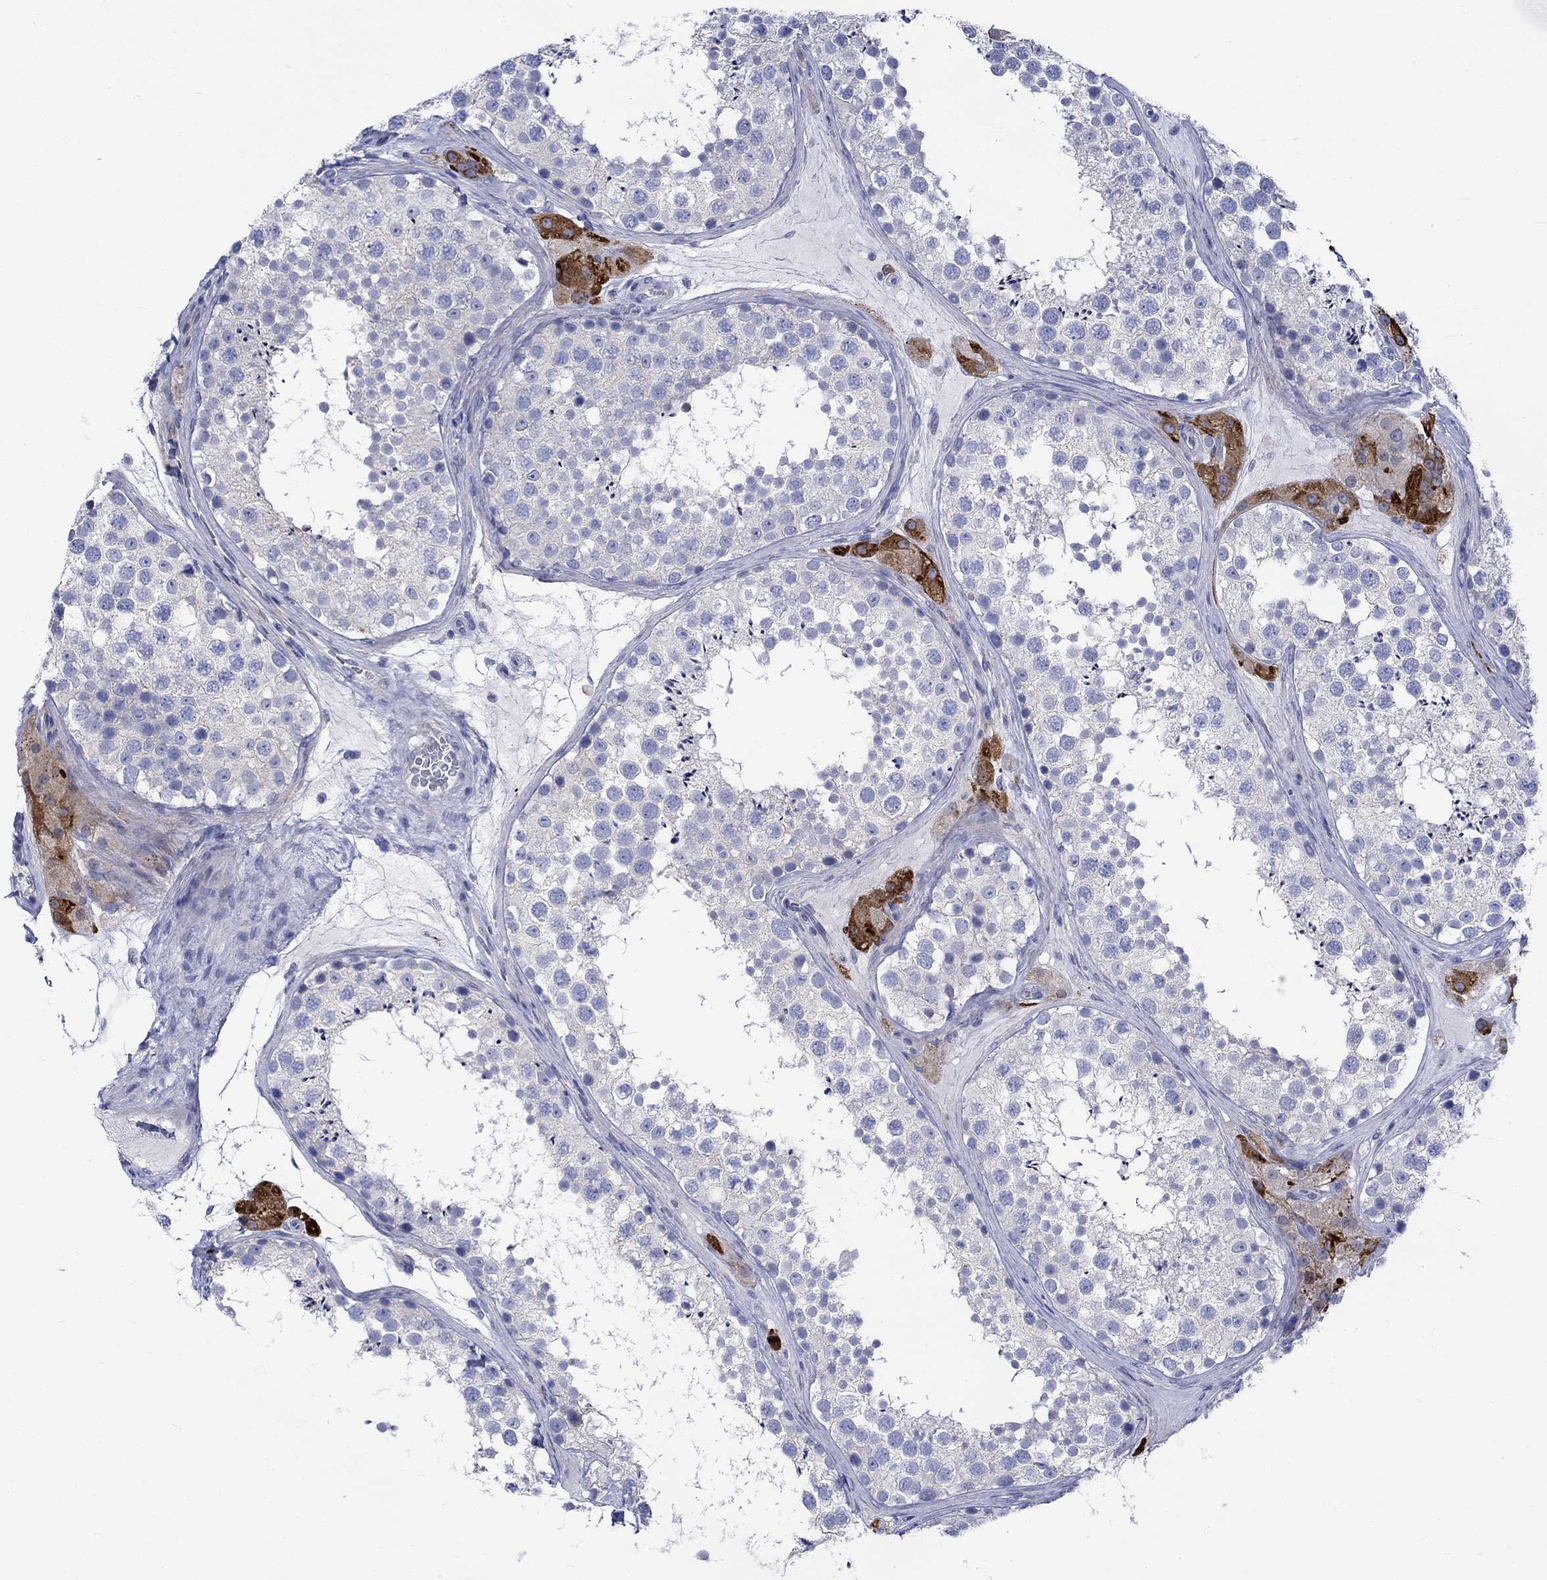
{"staining": {"intensity": "negative", "quantity": "none", "location": "none"}, "tissue": "testis", "cell_type": "Cells in seminiferous ducts", "image_type": "normal", "snomed": [{"axis": "morphology", "description": "Normal tissue, NOS"}, {"axis": "topography", "description": "Testis"}], "caption": "IHC image of normal testis: testis stained with DAB displays no significant protein positivity in cells in seminiferous ducts.", "gene": "NRIP3", "patient": {"sex": "male", "age": 41}}